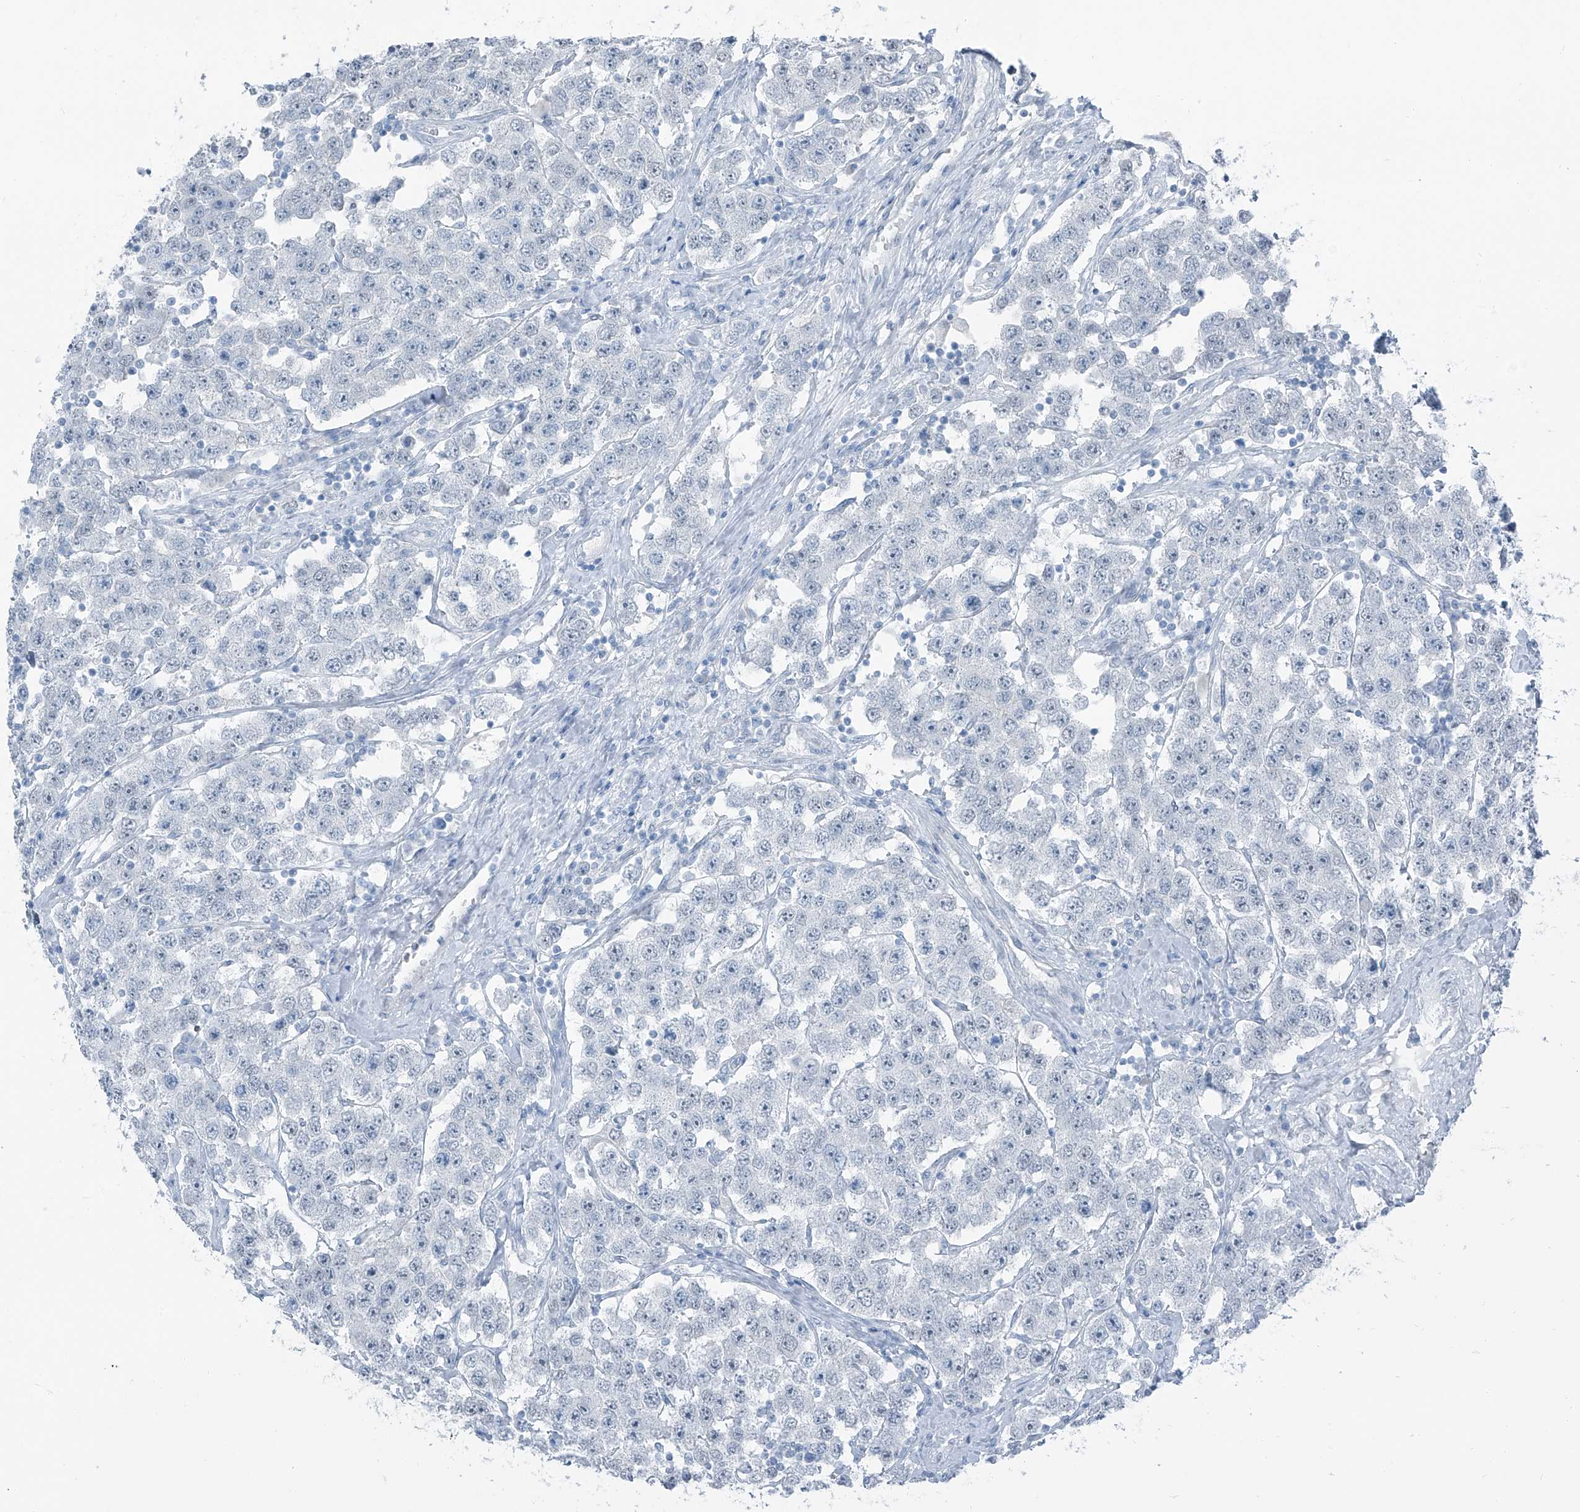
{"staining": {"intensity": "negative", "quantity": "none", "location": "none"}, "tissue": "testis cancer", "cell_type": "Tumor cells", "image_type": "cancer", "snomed": [{"axis": "morphology", "description": "Seminoma, NOS"}, {"axis": "topography", "description": "Testis"}], "caption": "Immunohistochemistry of human testis cancer displays no positivity in tumor cells.", "gene": "RGN", "patient": {"sex": "male", "age": 28}}